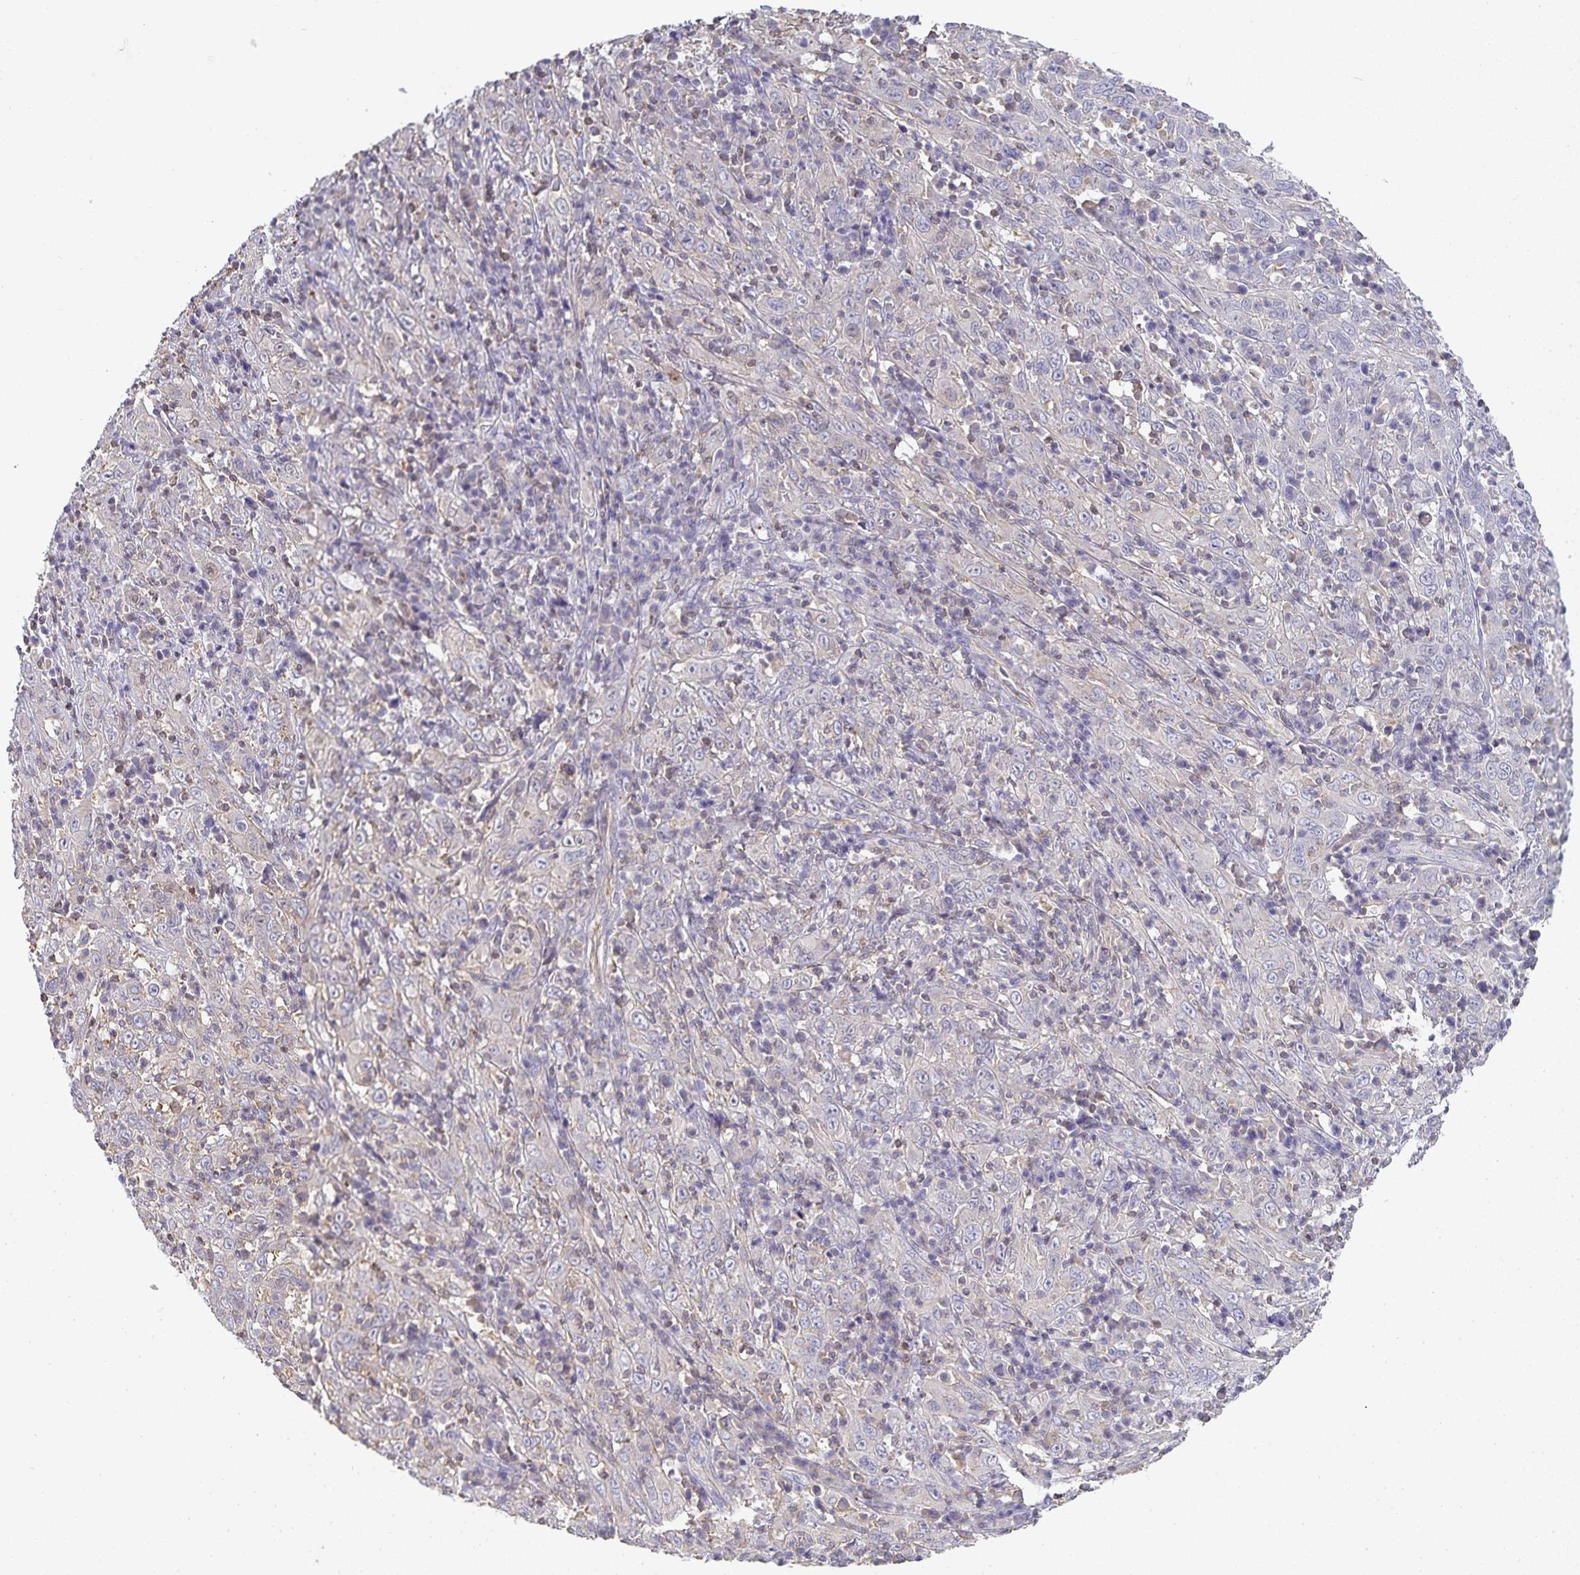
{"staining": {"intensity": "negative", "quantity": "none", "location": "none"}, "tissue": "cervical cancer", "cell_type": "Tumor cells", "image_type": "cancer", "snomed": [{"axis": "morphology", "description": "Squamous cell carcinoma, NOS"}, {"axis": "topography", "description": "Cervix"}], "caption": "This is an immunohistochemistry micrograph of cervical cancer (squamous cell carcinoma). There is no expression in tumor cells.", "gene": "GATA3", "patient": {"sex": "female", "age": 46}}